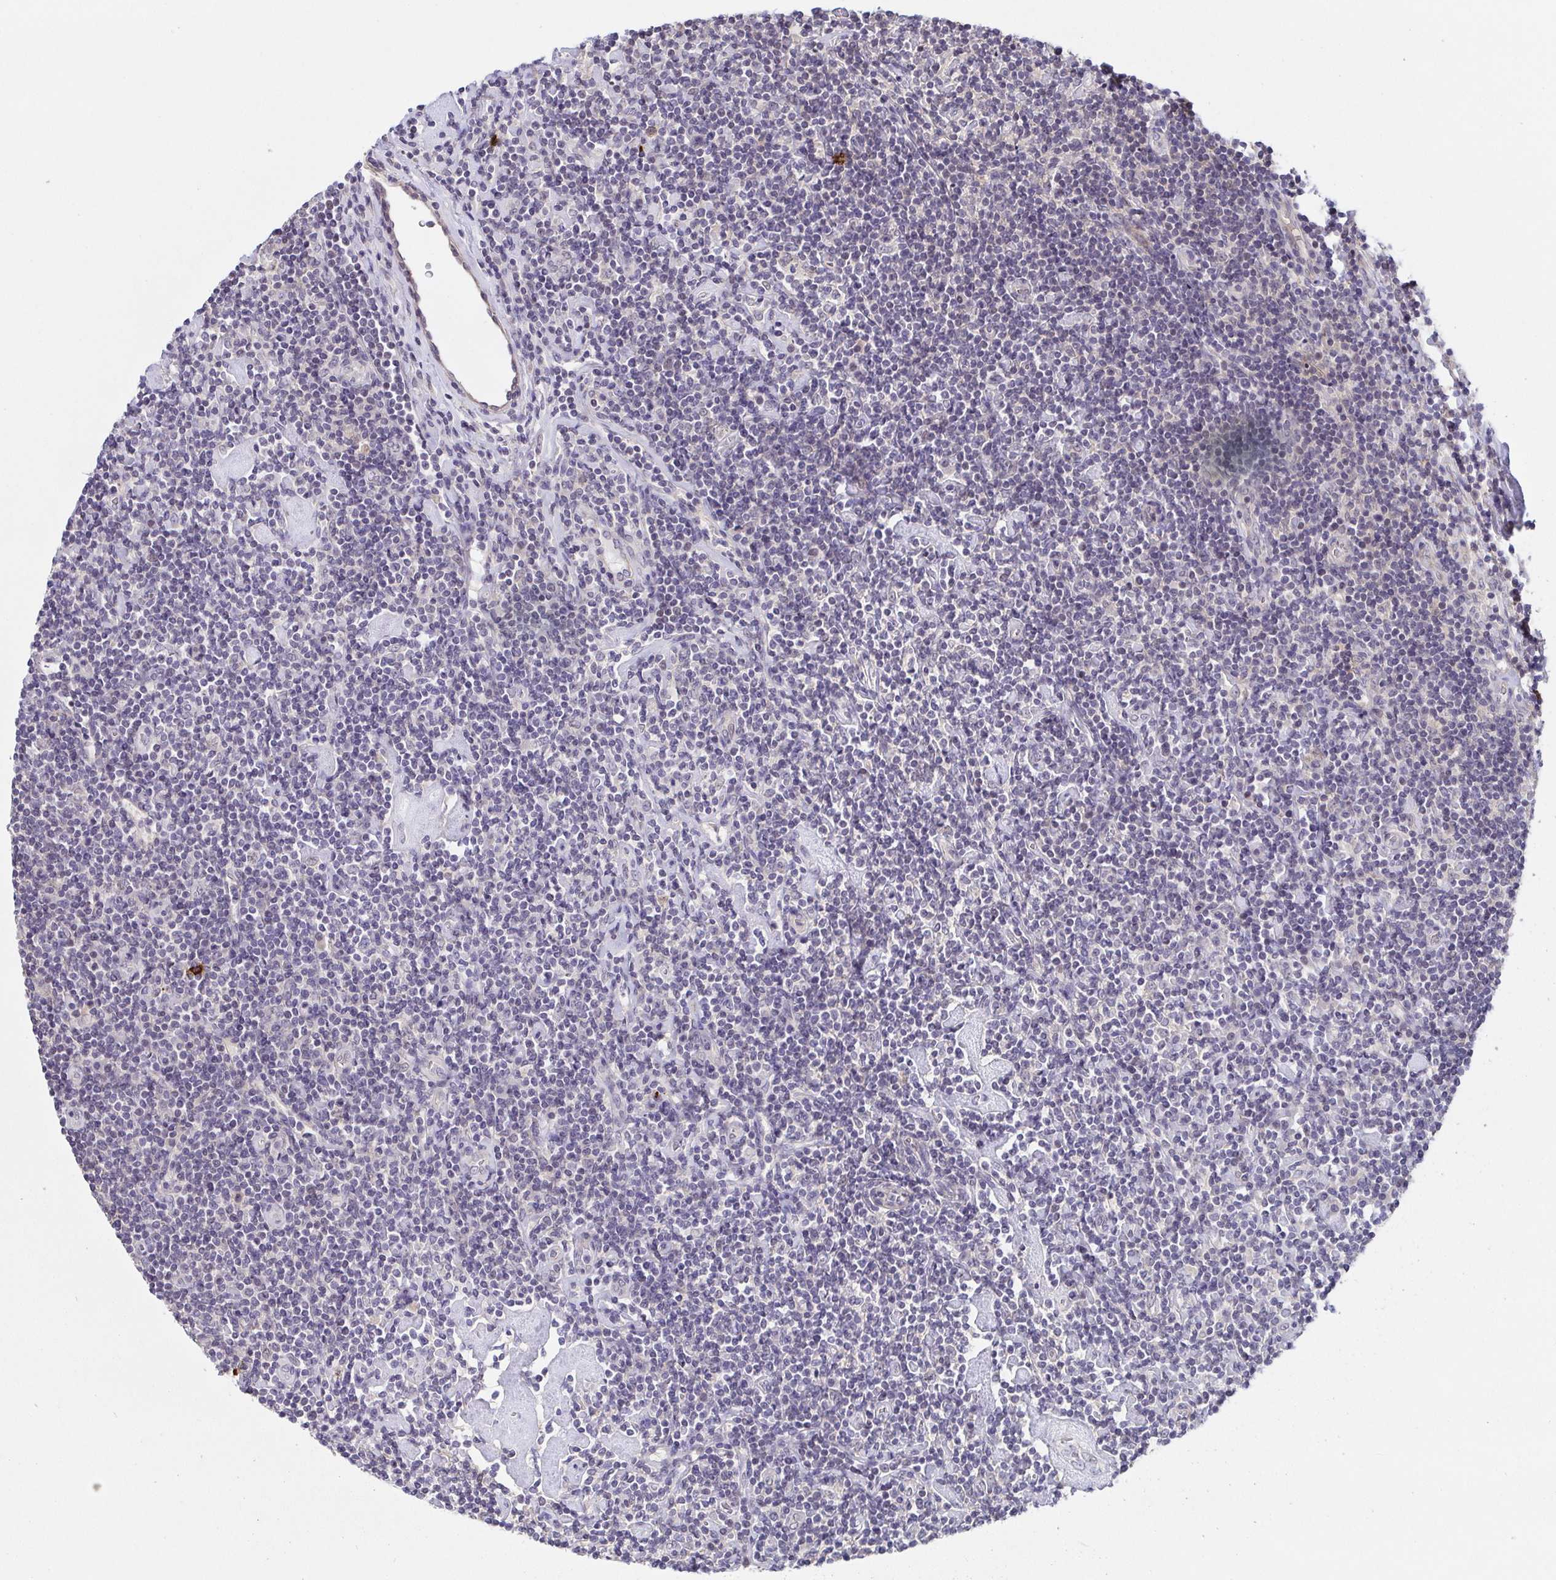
{"staining": {"intensity": "negative", "quantity": "none", "location": "none"}, "tissue": "lymphoma", "cell_type": "Tumor cells", "image_type": "cancer", "snomed": [{"axis": "morphology", "description": "Hodgkin's disease, NOS"}, {"axis": "topography", "description": "Lymph node"}], "caption": "Tumor cells show no significant protein staining in Hodgkin's disease. The staining was performed using DAB (3,3'-diaminobenzidine) to visualize the protein expression in brown, while the nuclei were stained in blue with hematoxylin (Magnification: 20x).", "gene": "PREPL", "patient": {"sex": "male", "age": 40}}